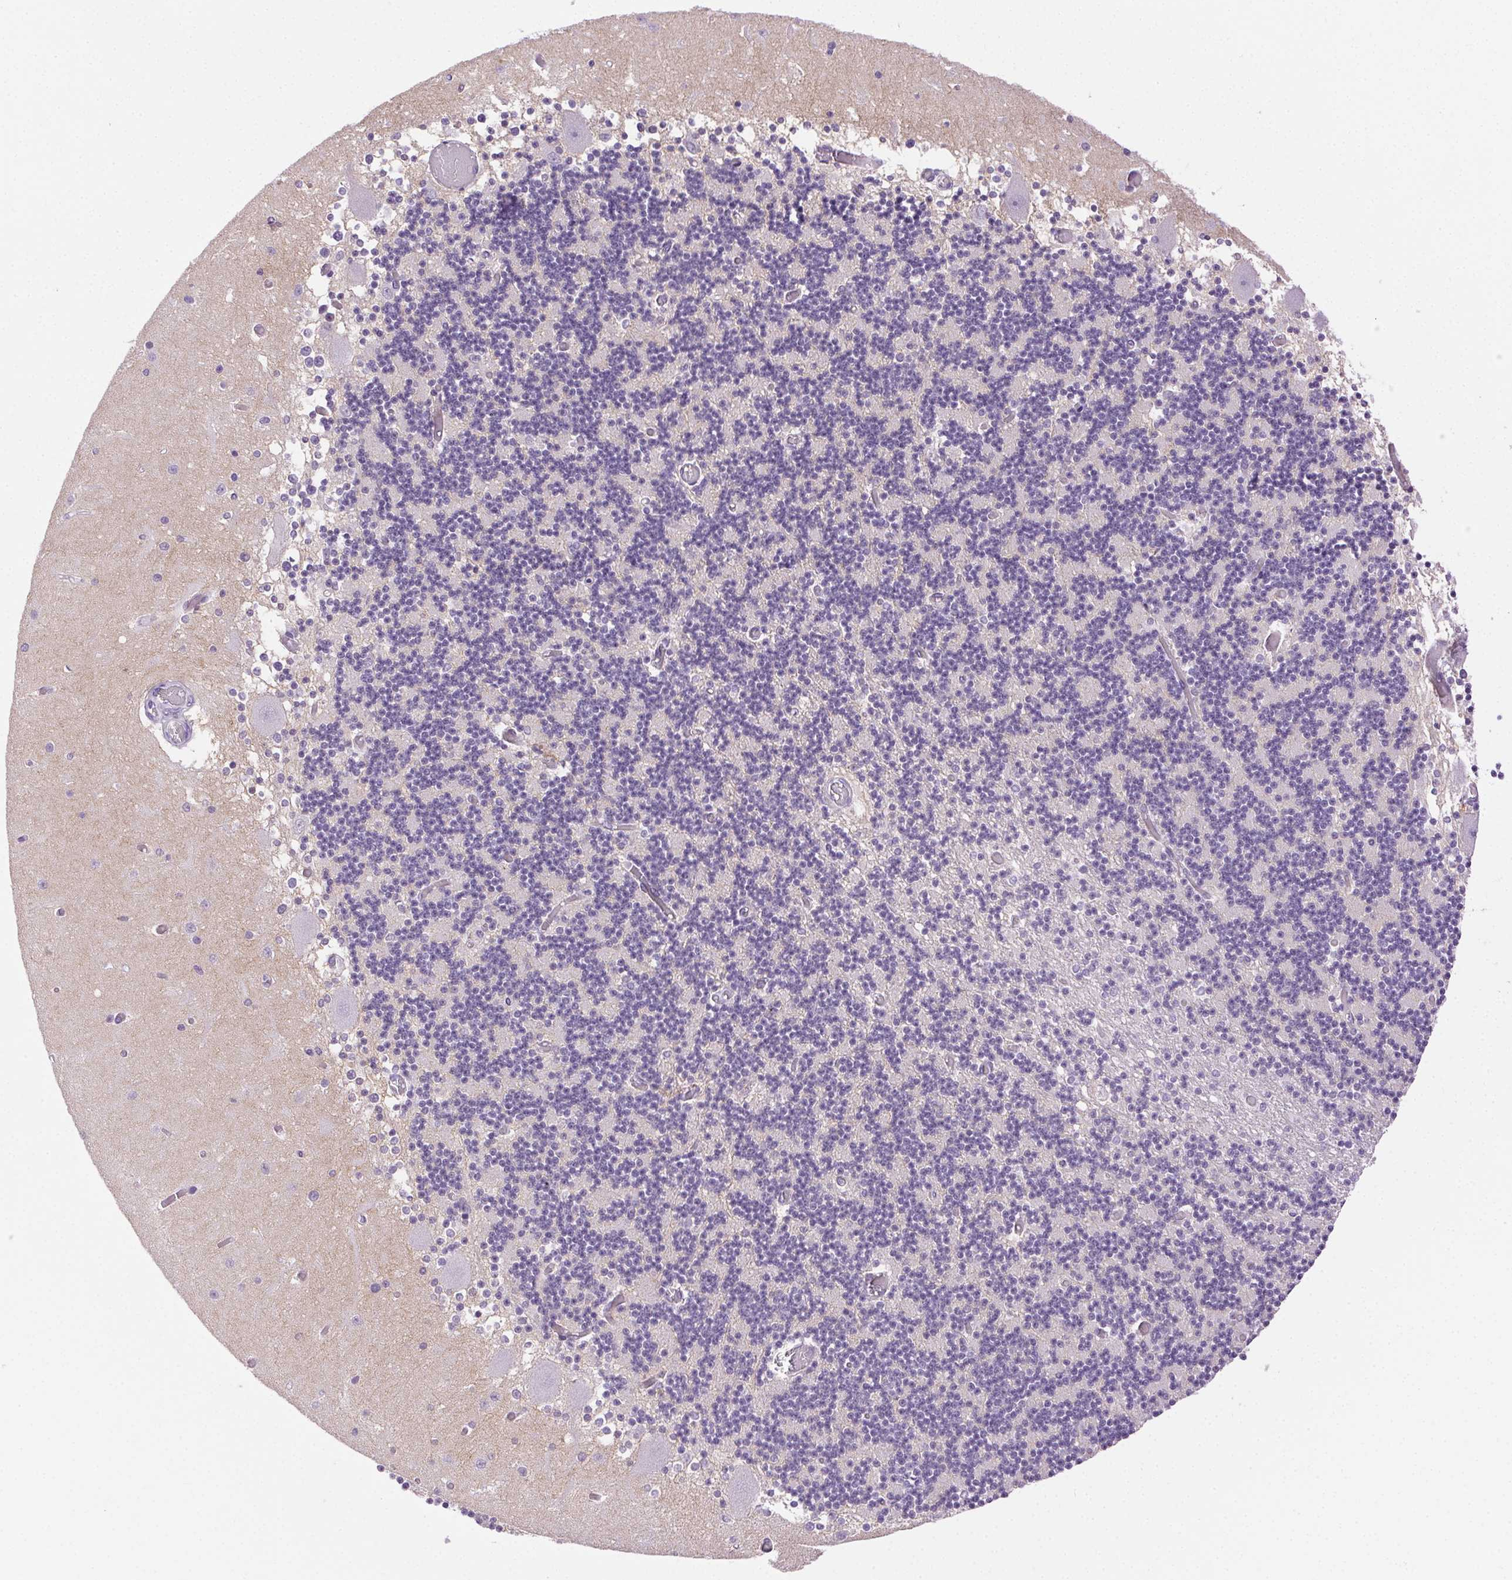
{"staining": {"intensity": "negative", "quantity": "none", "location": "none"}, "tissue": "cerebellum", "cell_type": "Cells in granular layer", "image_type": "normal", "snomed": [{"axis": "morphology", "description": "Normal tissue, NOS"}, {"axis": "topography", "description": "Cerebellum"}], "caption": "Cells in granular layer are negative for protein expression in benign human cerebellum. (DAB IHC visualized using brightfield microscopy, high magnification).", "gene": "CLDN10", "patient": {"sex": "female", "age": 28}}